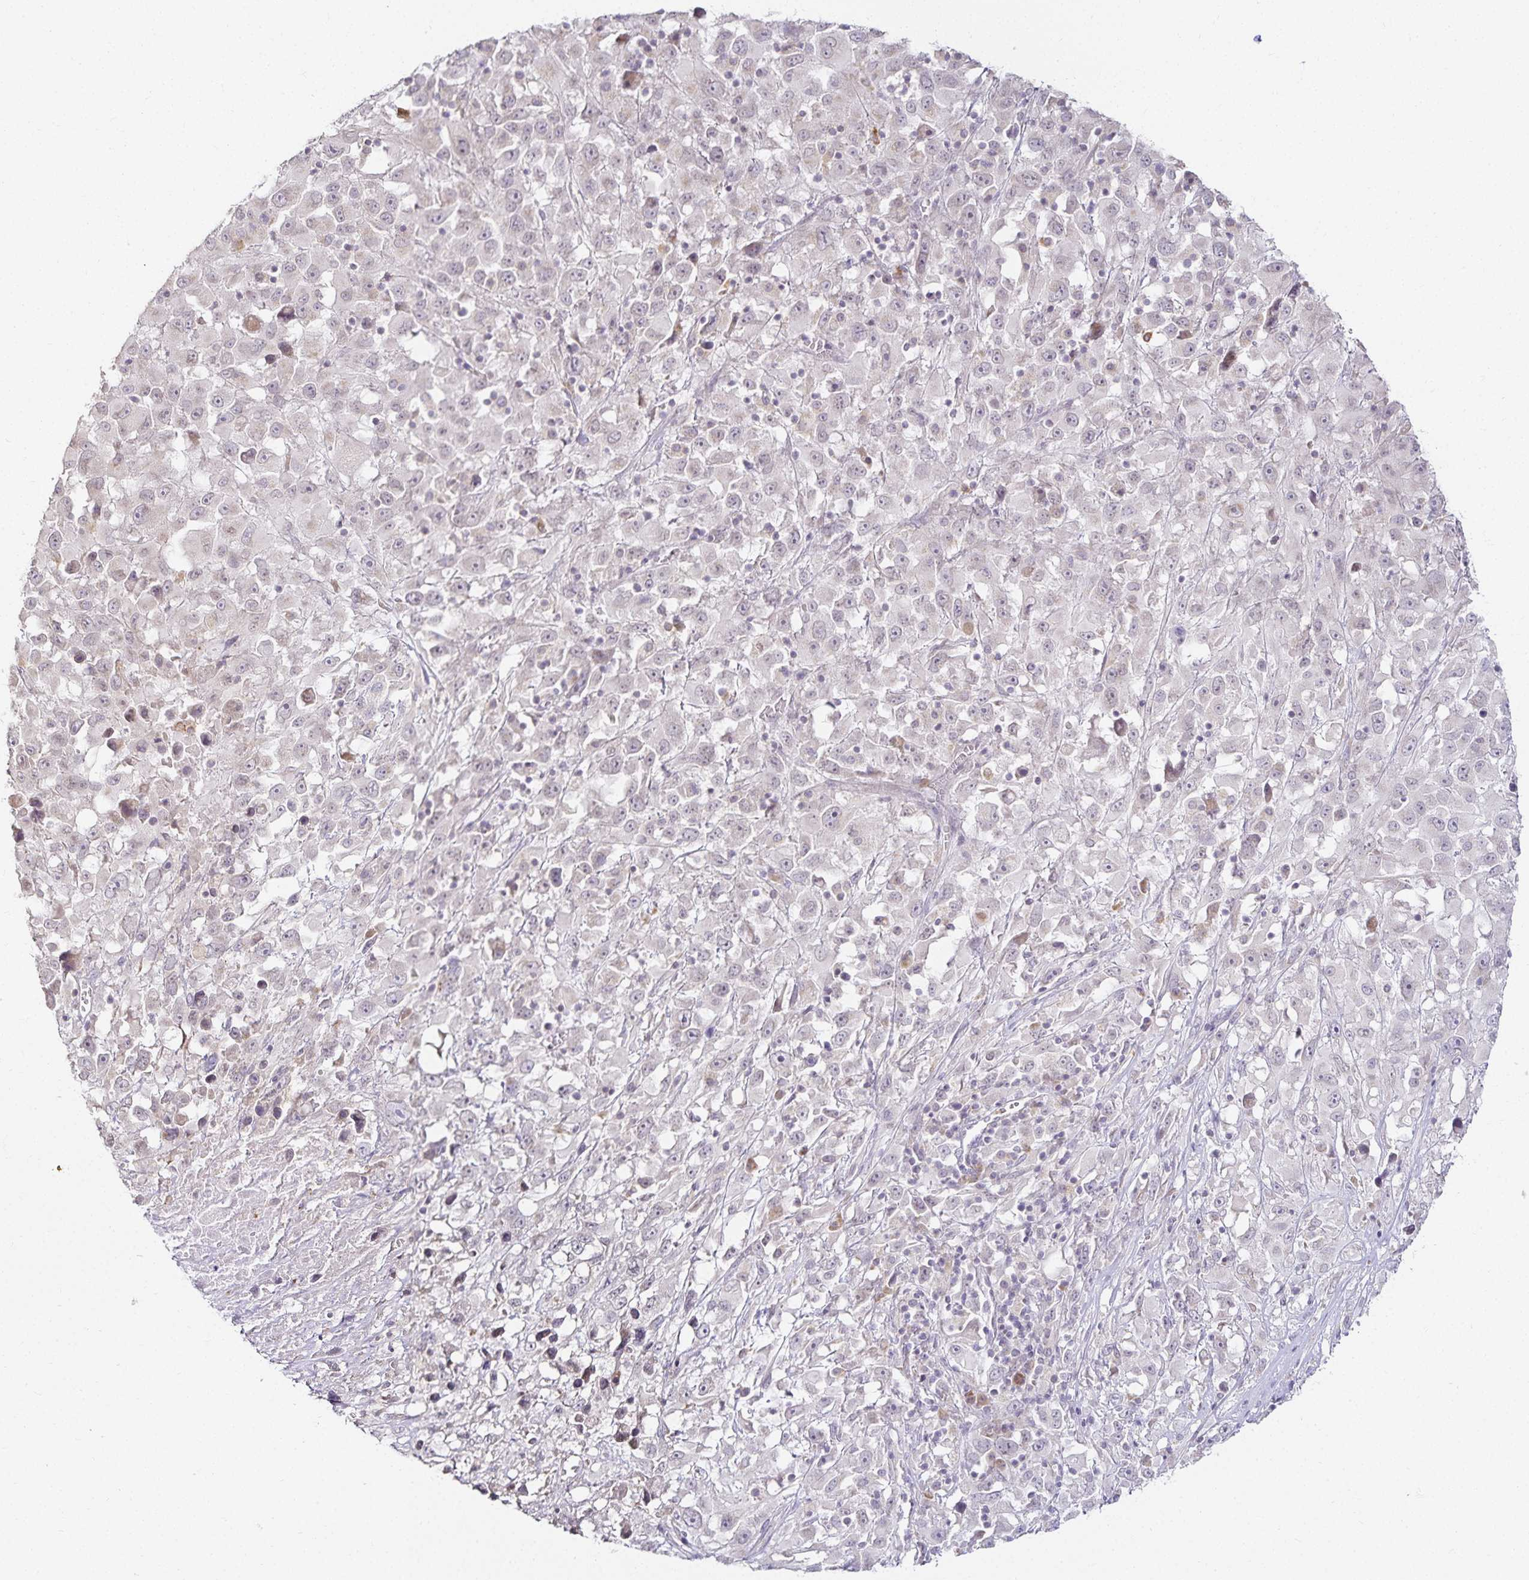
{"staining": {"intensity": "negative", "quantity": "none", "location": "none"}, "tissue": "melanoma", "cell_type": "Tumor cells", "image_type": "cancer", "snomed": [{"axis": "morphology", "description": "Malignant melanoma, Metastatic site"}, {"axis": "topography", "description": "Soft tissue"}], "caption": "The image shows no staining of tumor cells in malignant melanoma (metastatic site).", "gene": "GP2", "patient": {"sex": "male", "age": 50}}